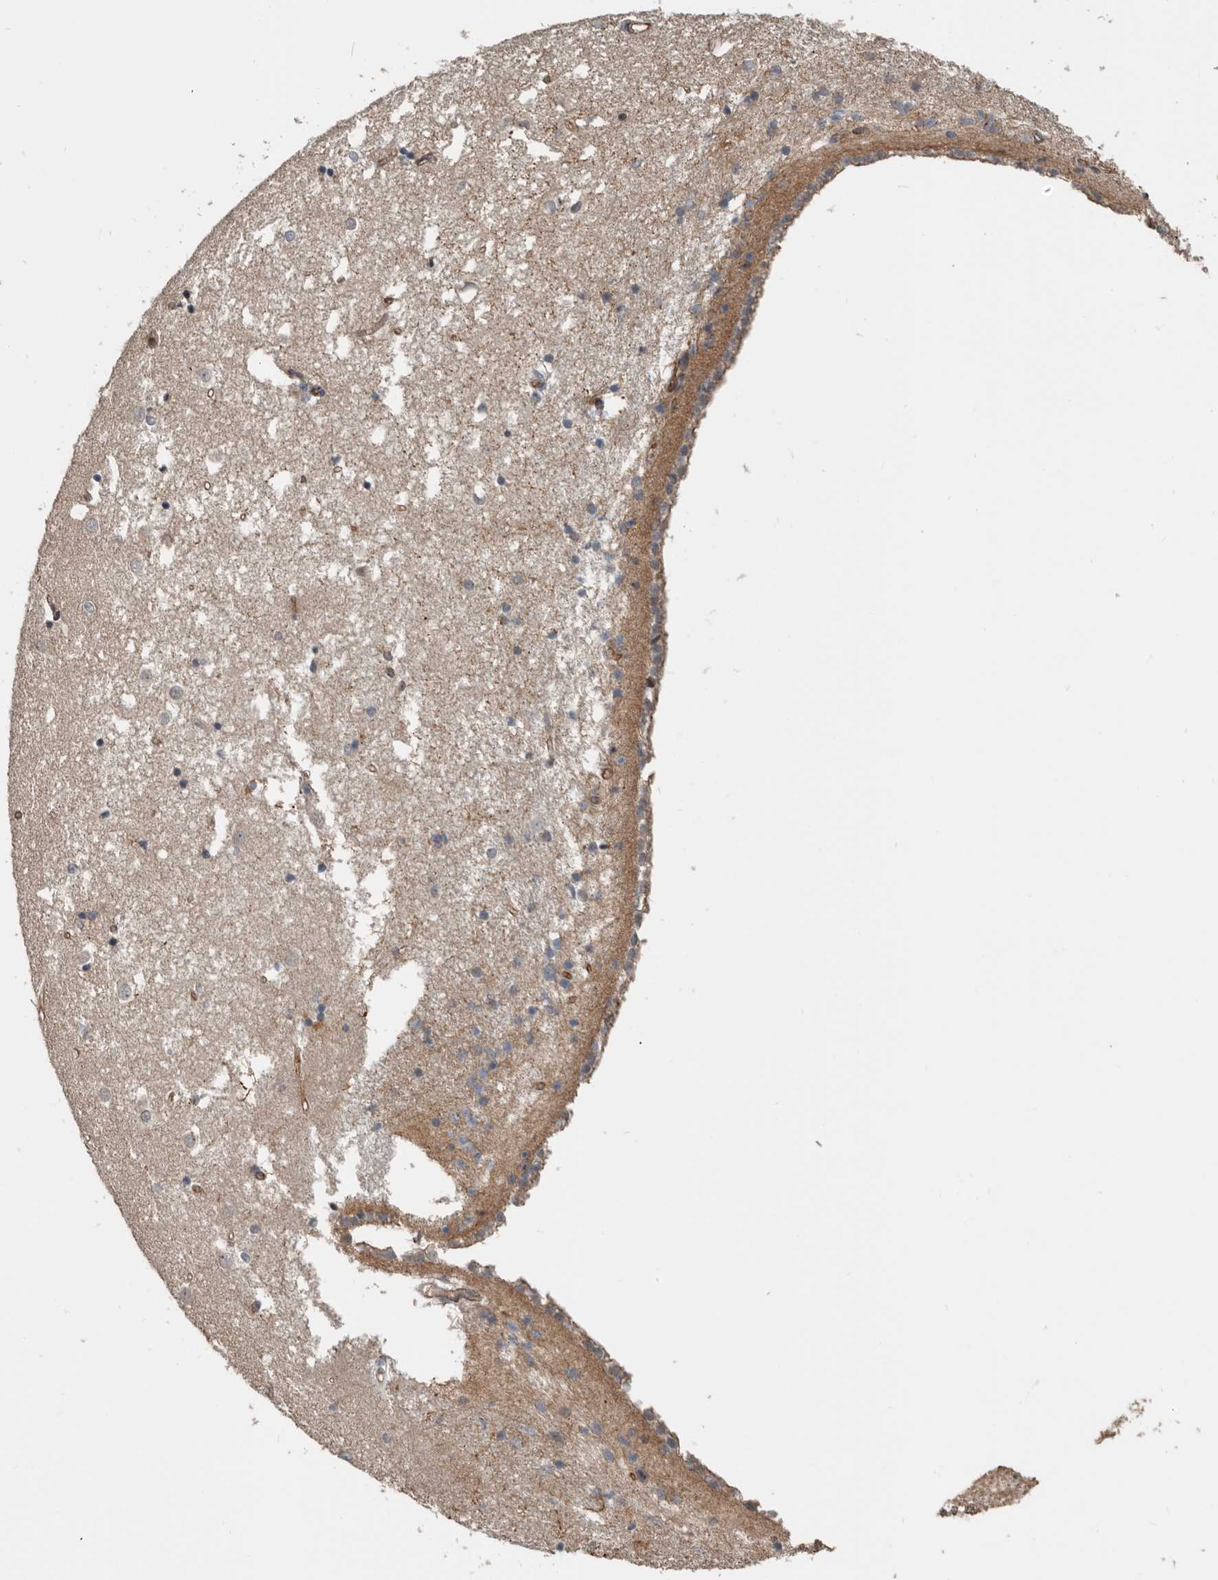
{"staining": {"intensity": "moderate", "quantity": "<25%", "location": "nuclear"}, "tissue": "caudate", "cell_type": "Glial cells", "image_type": "normal", "snomed": [{"axis": "morphology", "description": "Normal tissue, NOS"}, {"axis": "topography", "description": "Lateral ventricle wall"}], "caption": "Human caudate stained with a brown dye reveals moderate nuclear positive positivity in about <25% of glial cells.", "gene": "YOD1", "patient": {"sex": "male", "age": 45}}